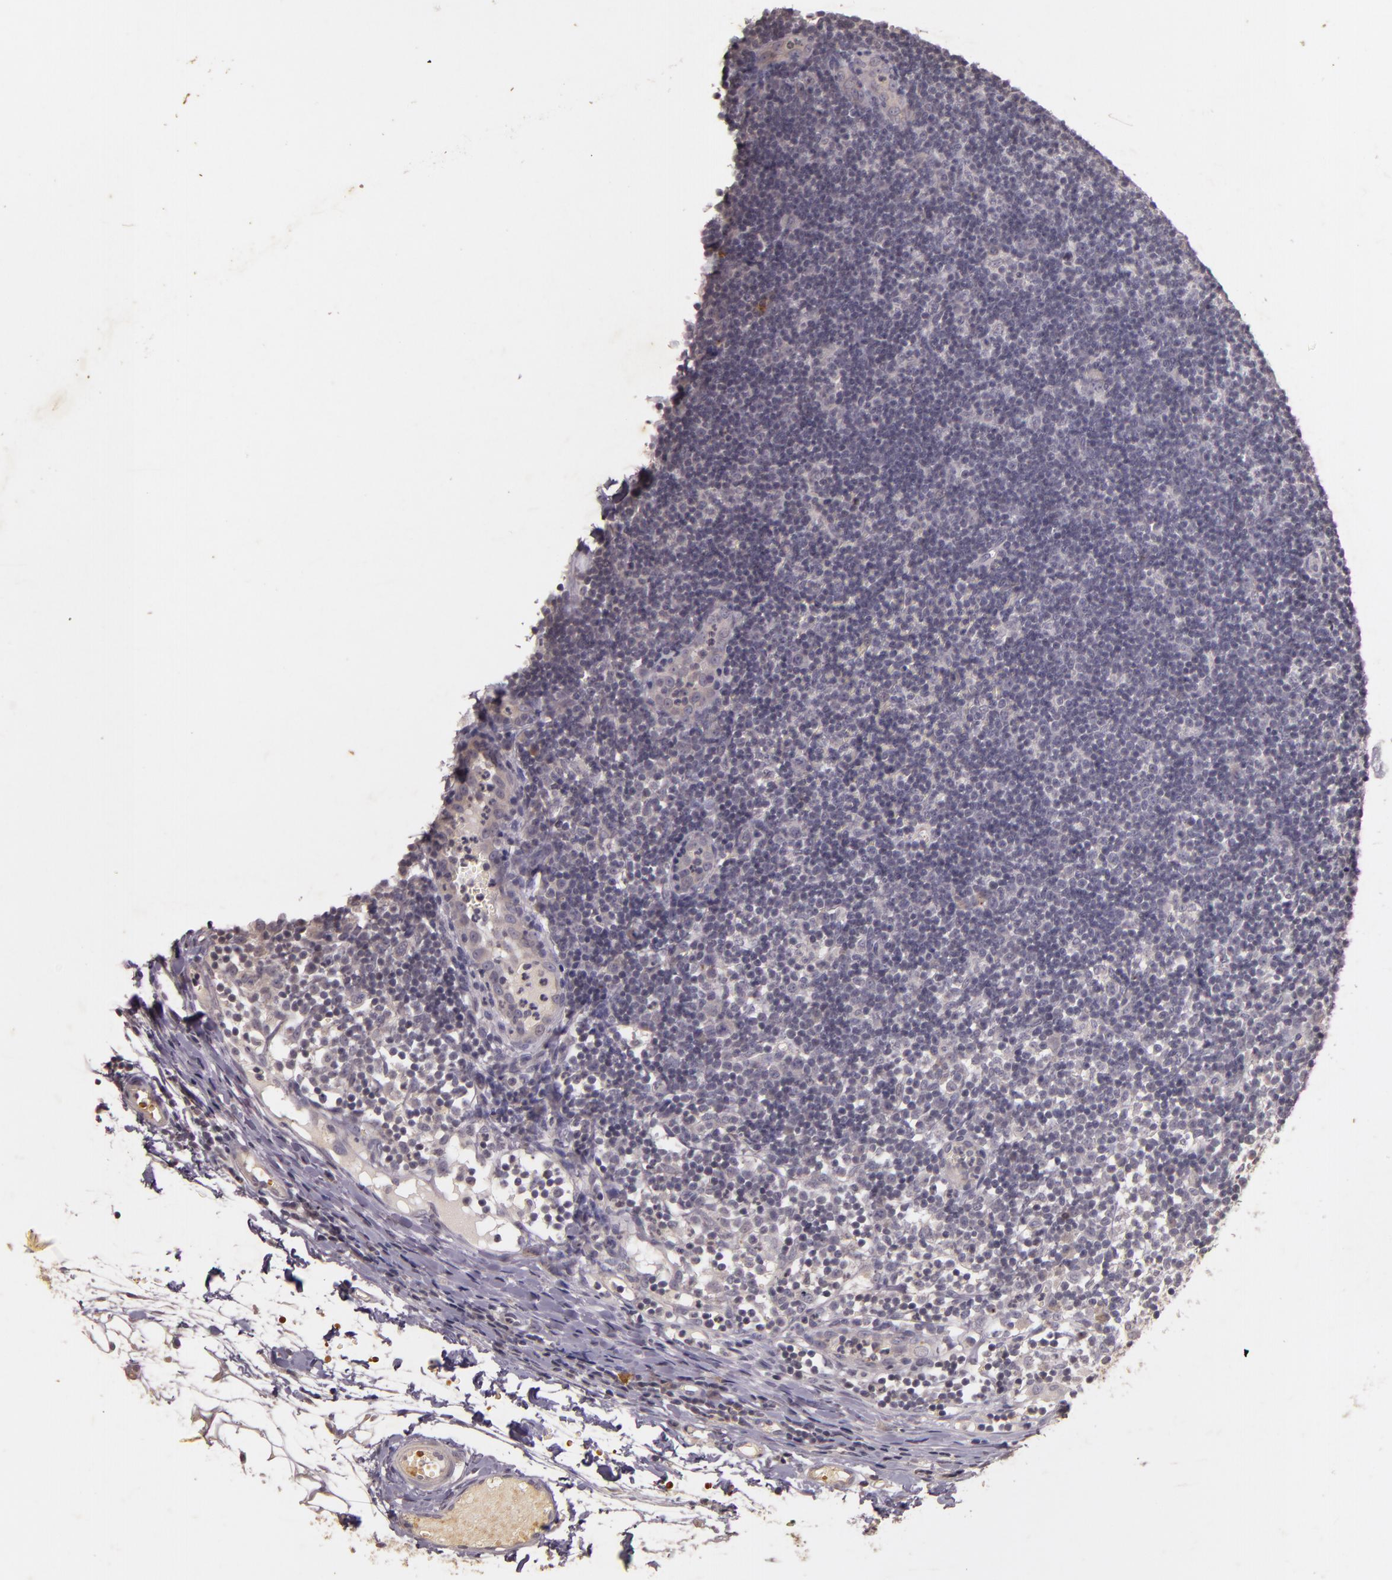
{"staining": {"intensity": "negative", "quantity": "none", "location": "none"}, "tissue": "lymph node", "cell_type": "Germinal center cells", "image_type": "normal", "snomed": [{"axis": "morphology", "description": "Normal tissue, NOS"}, {"axis": "morphology", "description": "Inflammation, NOS"}, {"axis": "topography", "description": "Lymph node"}, {"axis": "topography", "description": "Salivary gland"}], "caption": "This image is of benign lymph node stained with immunohistochemistry to label a protein in brown with the nuclei are counter-stained blue. There is no positivity in germinal center cells. (DAB (3,3'-diaminobenzidine) immunohistochemistry, high magnification).", "gene": "TFF1", "patient": {"sex": "male", "age": 3}}